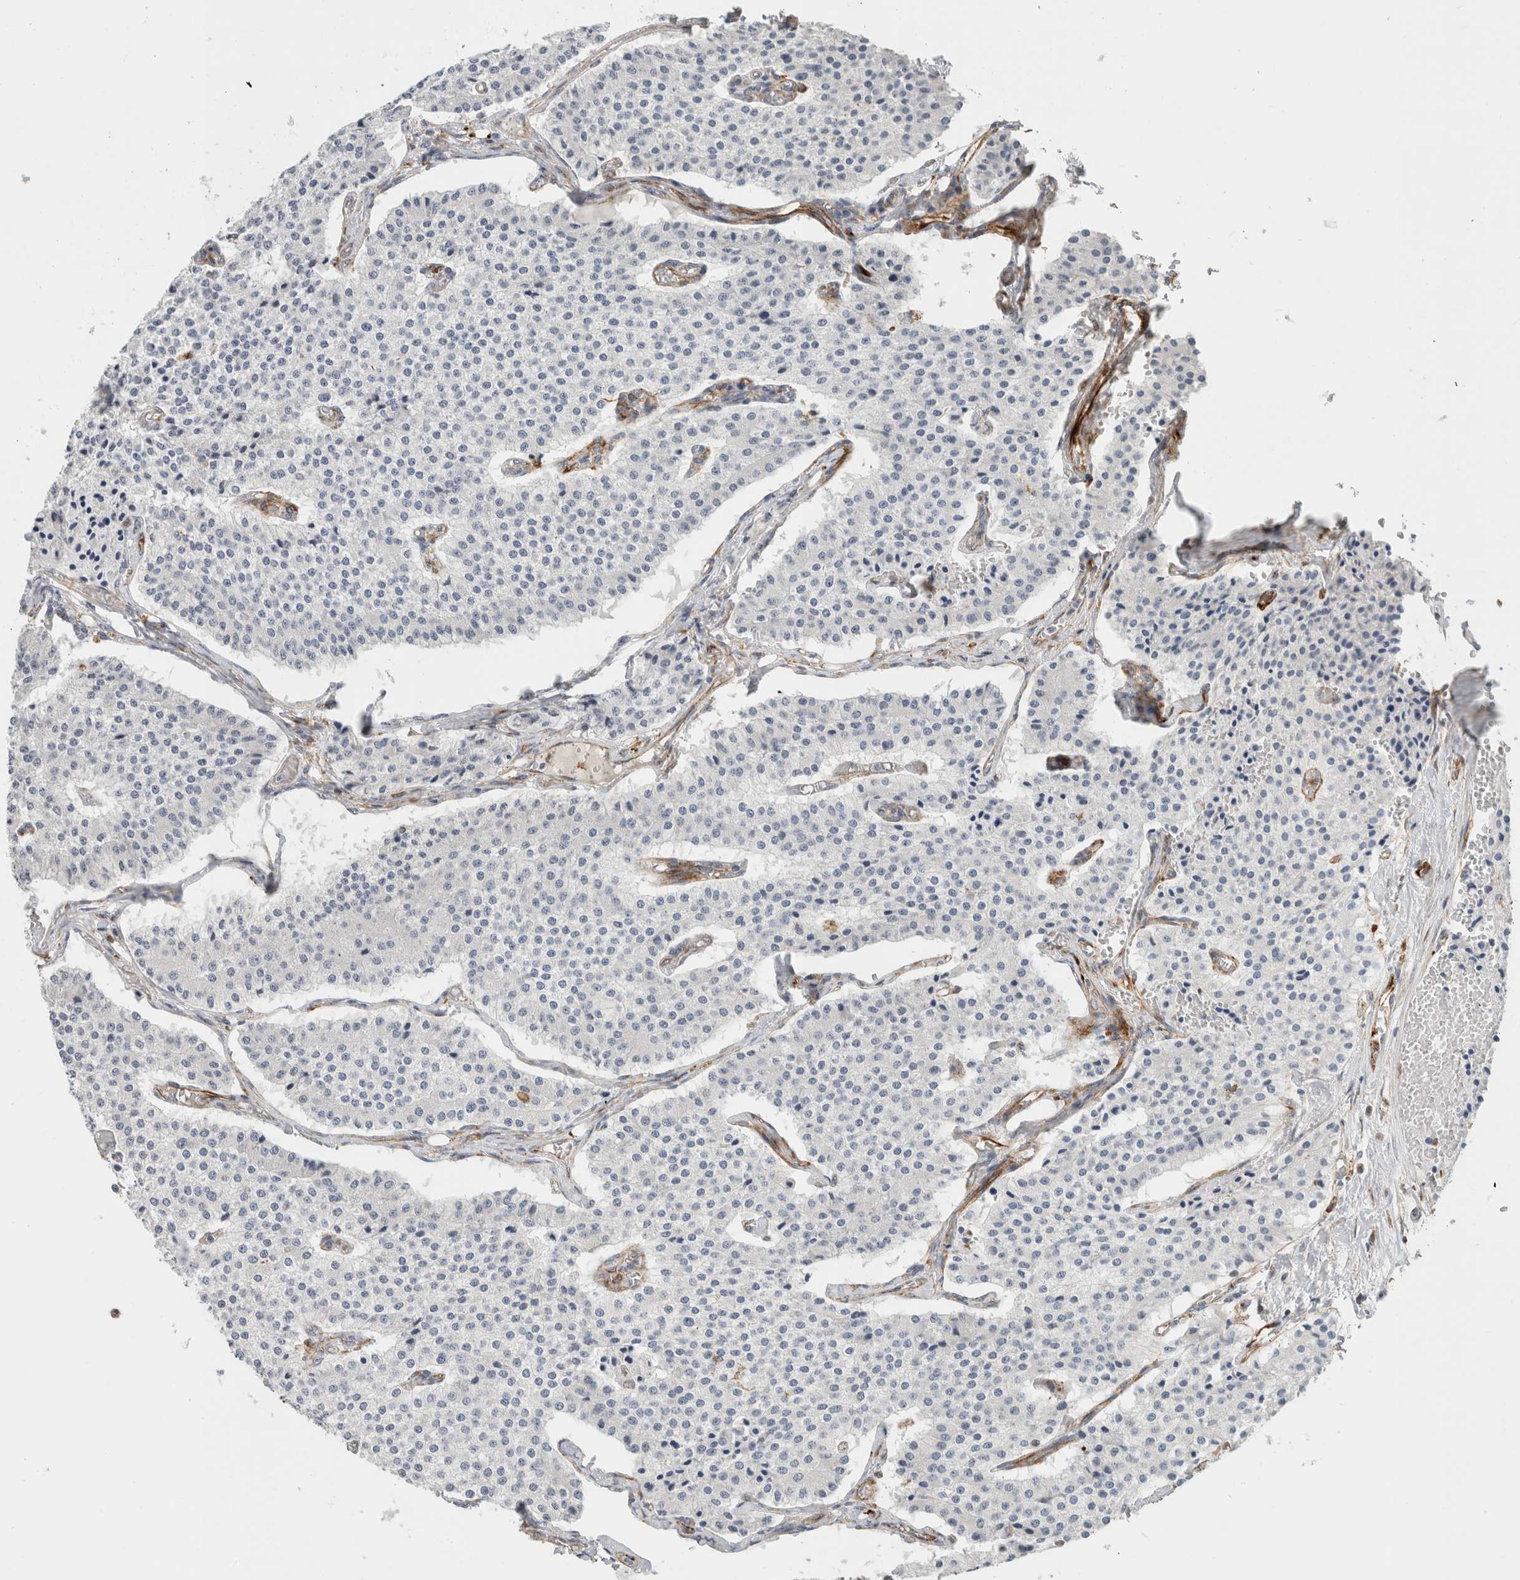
{"staining": {"intensity": "negative", "quantity": "none", "location": "none"}, "tissue": "carcinoid", "cell_type": "Tumor cells", "image_type": "cancer", "snomed": [{"axis": "morphology", "description": "Carcinoid, malignant, NOS"}, {"axis": "topography", "description": "Colon"}], "caption": "Immunohistochemistry (IHC) photomicrograph of neoplastic tissue: carcinoid (malignant) stained with DAB (3,3'-diaminobenzidine) displays no significant protein positivity in tumor cells.", "gene": "LY86", "patient": {"sex": "female", "age": 52}}